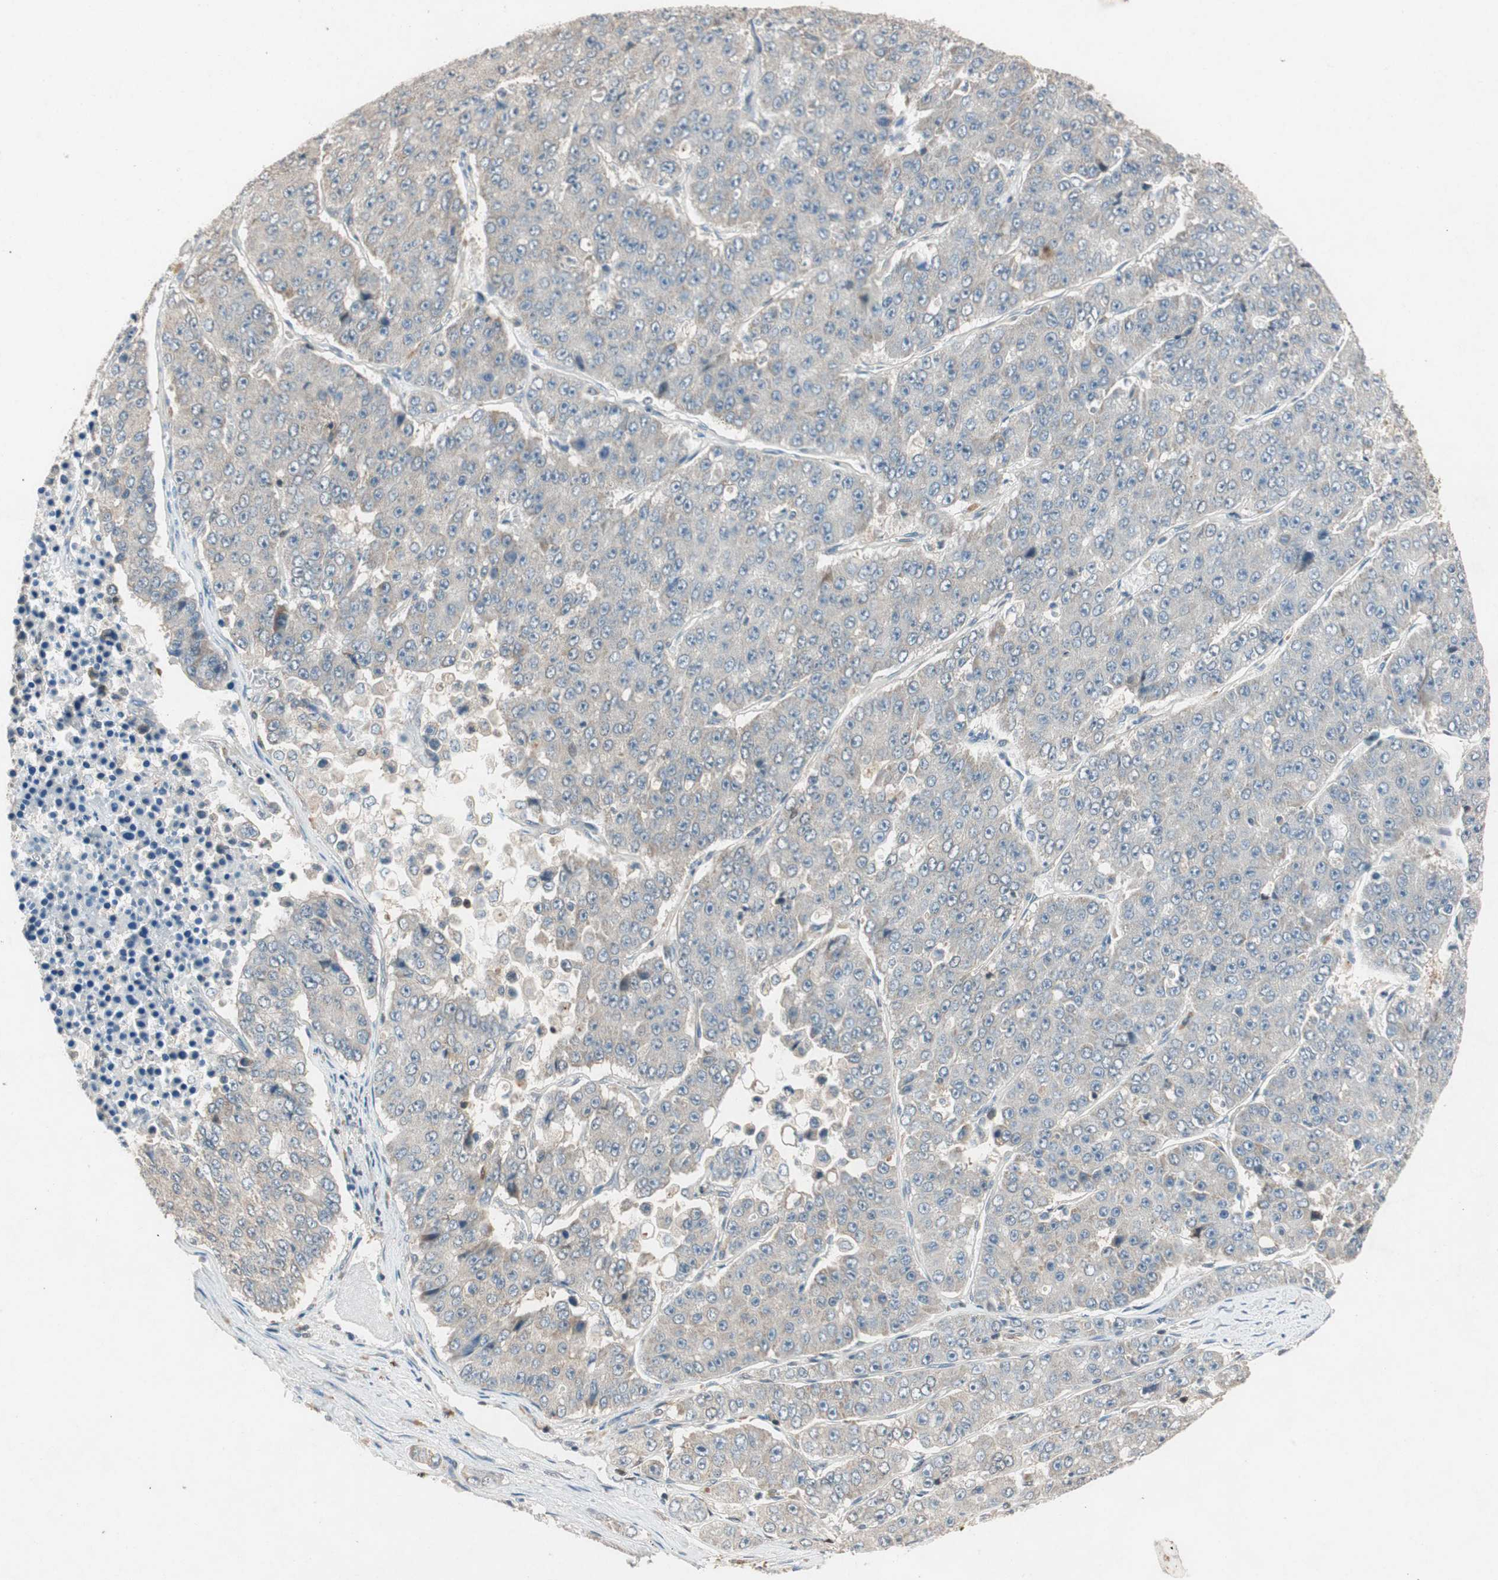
{"staining": {"intensity": "negative", "quantity": "none", "location": "none"}, "tissue": "pancreatic cancer", "cell_type": "Tumor cells", "image_type": "cancer", "snomed": [{"axis": "morphology", "description": "Adenocarcinoma, NOS"}, {"axis": "topography", "description": "Pancreas"}], "caption": "Immunohistochemistry (IHC) image of pancreatic cancer stained for a protein (brown), which reveals no expression in tumor cells.", "gene": "SERPINB5", "patient": {"sex": "male", "age": 50}}